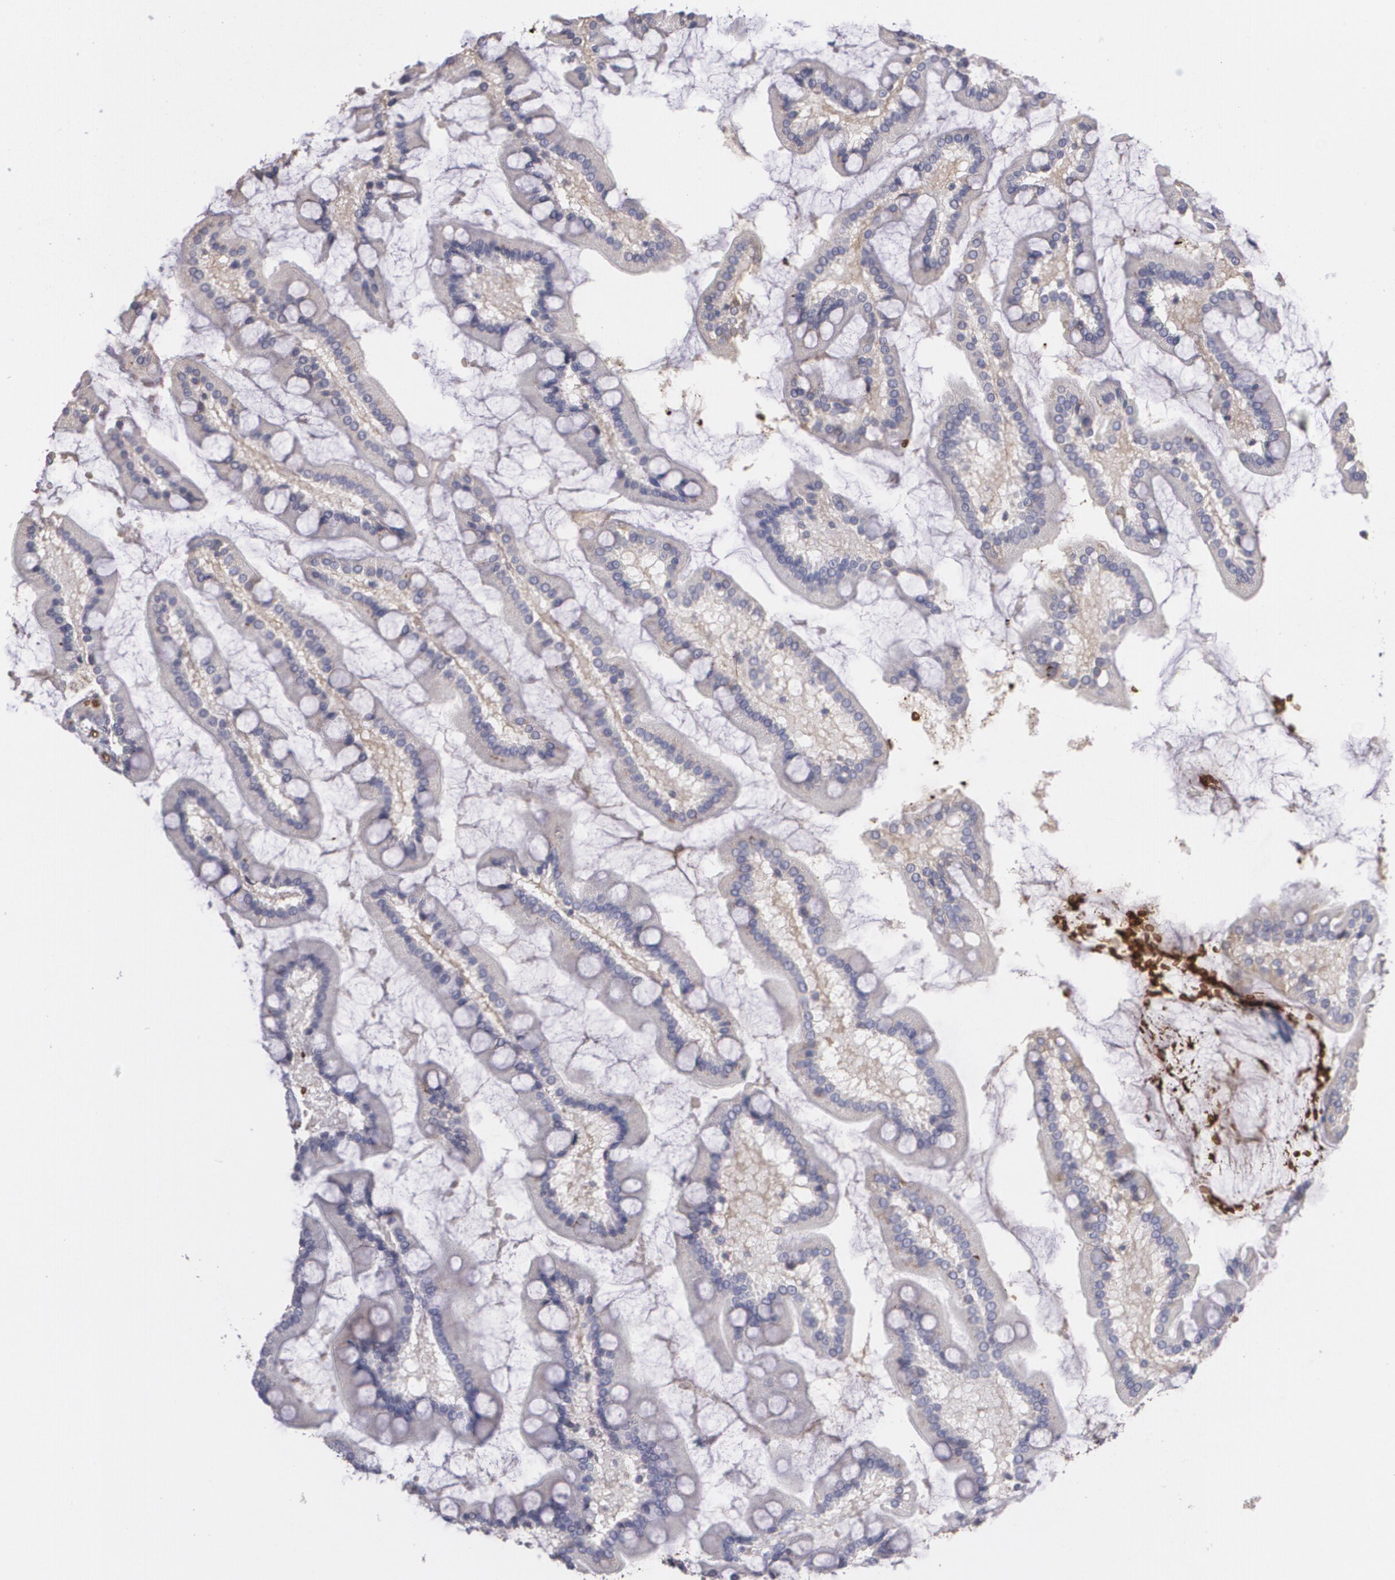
{"staining": {"intensity": "weak", "quantity": ">75%", "location": "cytoplasmic/membranous"}, "tissue": "small intestine", "cell_type": "Glandular cells", "image_type": "normal", "snomed": [{"axis": "morphology", "description": "Normal tissue, NOS"}, {"axis": "topography", "description": "Small intestine"}], "caption": "Human small intestine stained for a protein (brown) reveals weak cytoplasmic/membranous positive positivity in approximately >75% of glandular cells.", "gene": "SLC2A1", "patient": {"sex": "male", "age": 41}}